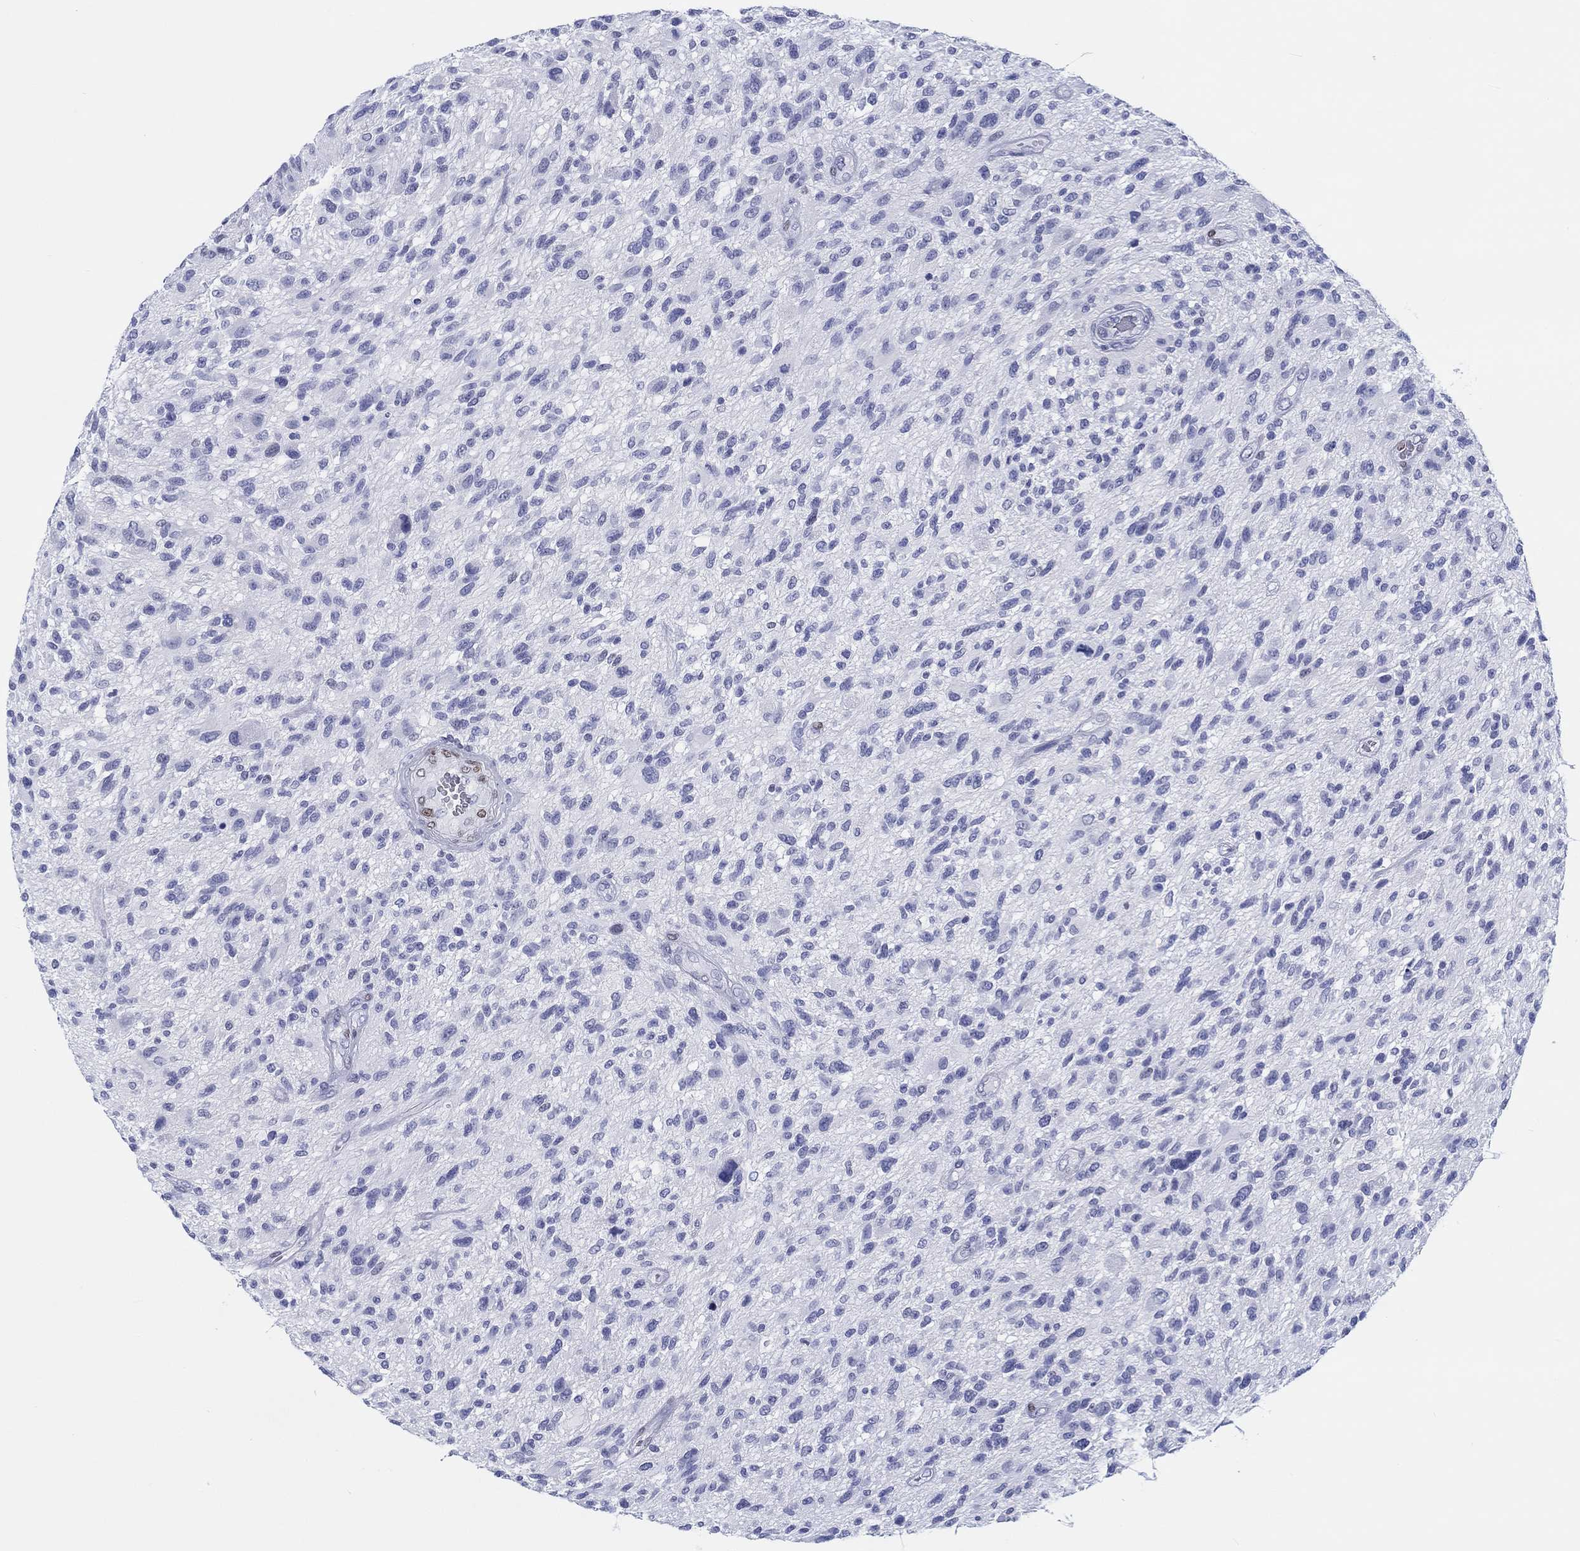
{"staining": {"intensity": "negative", "quantity": "none", "location": "none"}, "tissue": "glioma", "cell_type": "Tumor cells", "image_type": "cancer", "snomed": [{"axis": "morphology", "description": "Glioma, malignant, High grade"}, {"axis": "topography", "description": "Brain"}], "caption": "Immunohistochemical staining of human high-grade glioma (malignant) shows no significant staining in tumor cells.", "gene": "H1-1", "patient": {"sex": "male", "age": 47}}